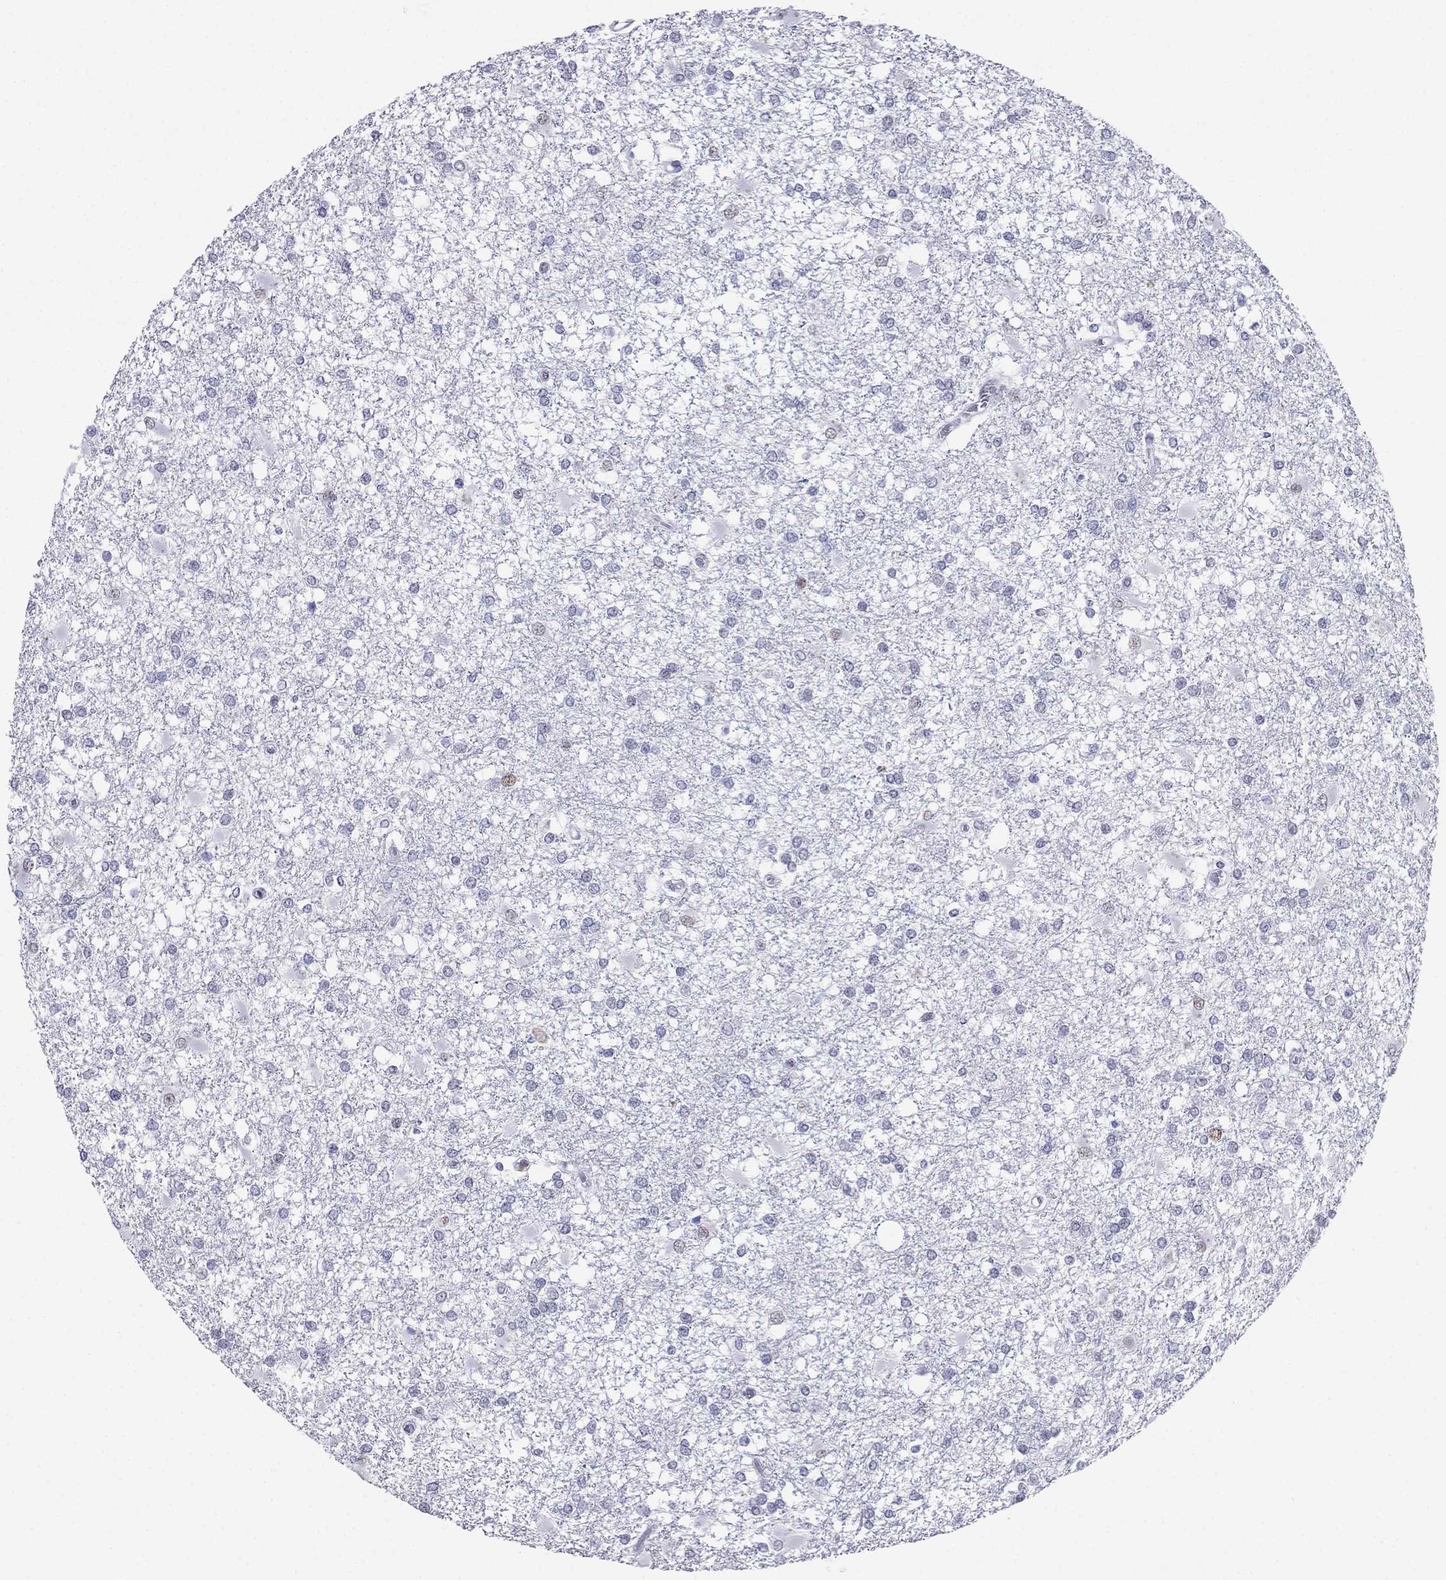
{"staining": {"intensity": "weak", "quantity": "<25%", "location": "nuclear"}, "tissue": "glioma", "cell_type": "Tumor cells", "image_type": "cancer", "snomed": [{"axis": "morphology", "description": "Glioma, malignant, High grade"}, {"axis": "topography", "description": "Cerebral cortex"}], "caption": "Immunohistochemistry micrograph of human malignant glioma (high-grade) stained for a protein (brown), which displays no staining in tumor cells.", "gene": "PPM1G", "patient": {"sex": "male", "age": 79}}